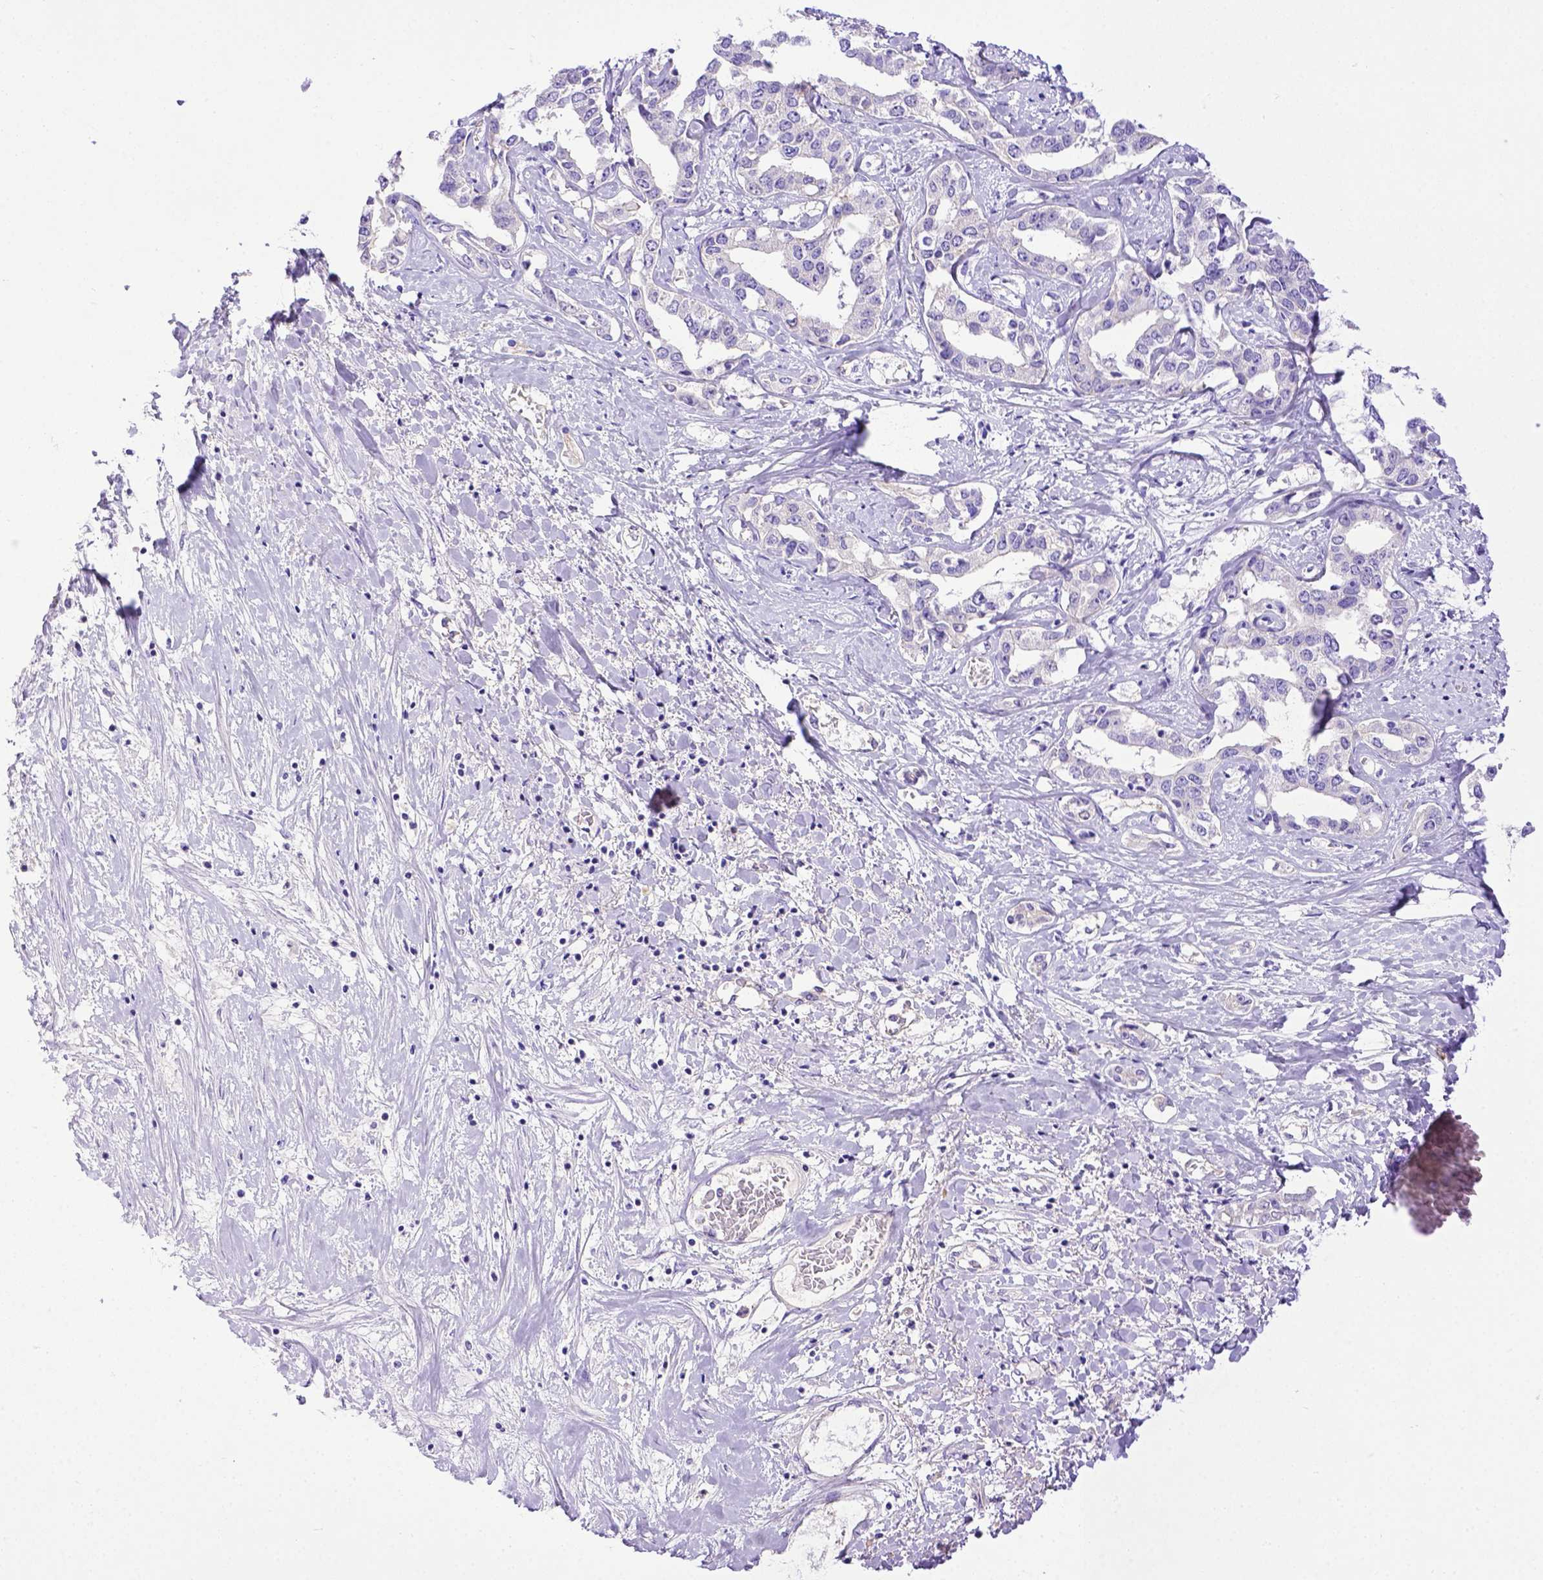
{"staining": {"intensity": "negative", "quantity": "none", "location": "none"}, "tissue": "liver cancer", "cell_type": "Tumor cells", "image_type": "cancer", "snomed": [{"axis": "morphology", "description": "Cholangiocarcinoma"}, {"axis": "topography", "description": "Liver"}], "caption": "There is no significant positivity in tumor cells of liver cholangiocarcinoma.", "gene": "LRRC18", "patient": {"sex": "male", "age": 59}}